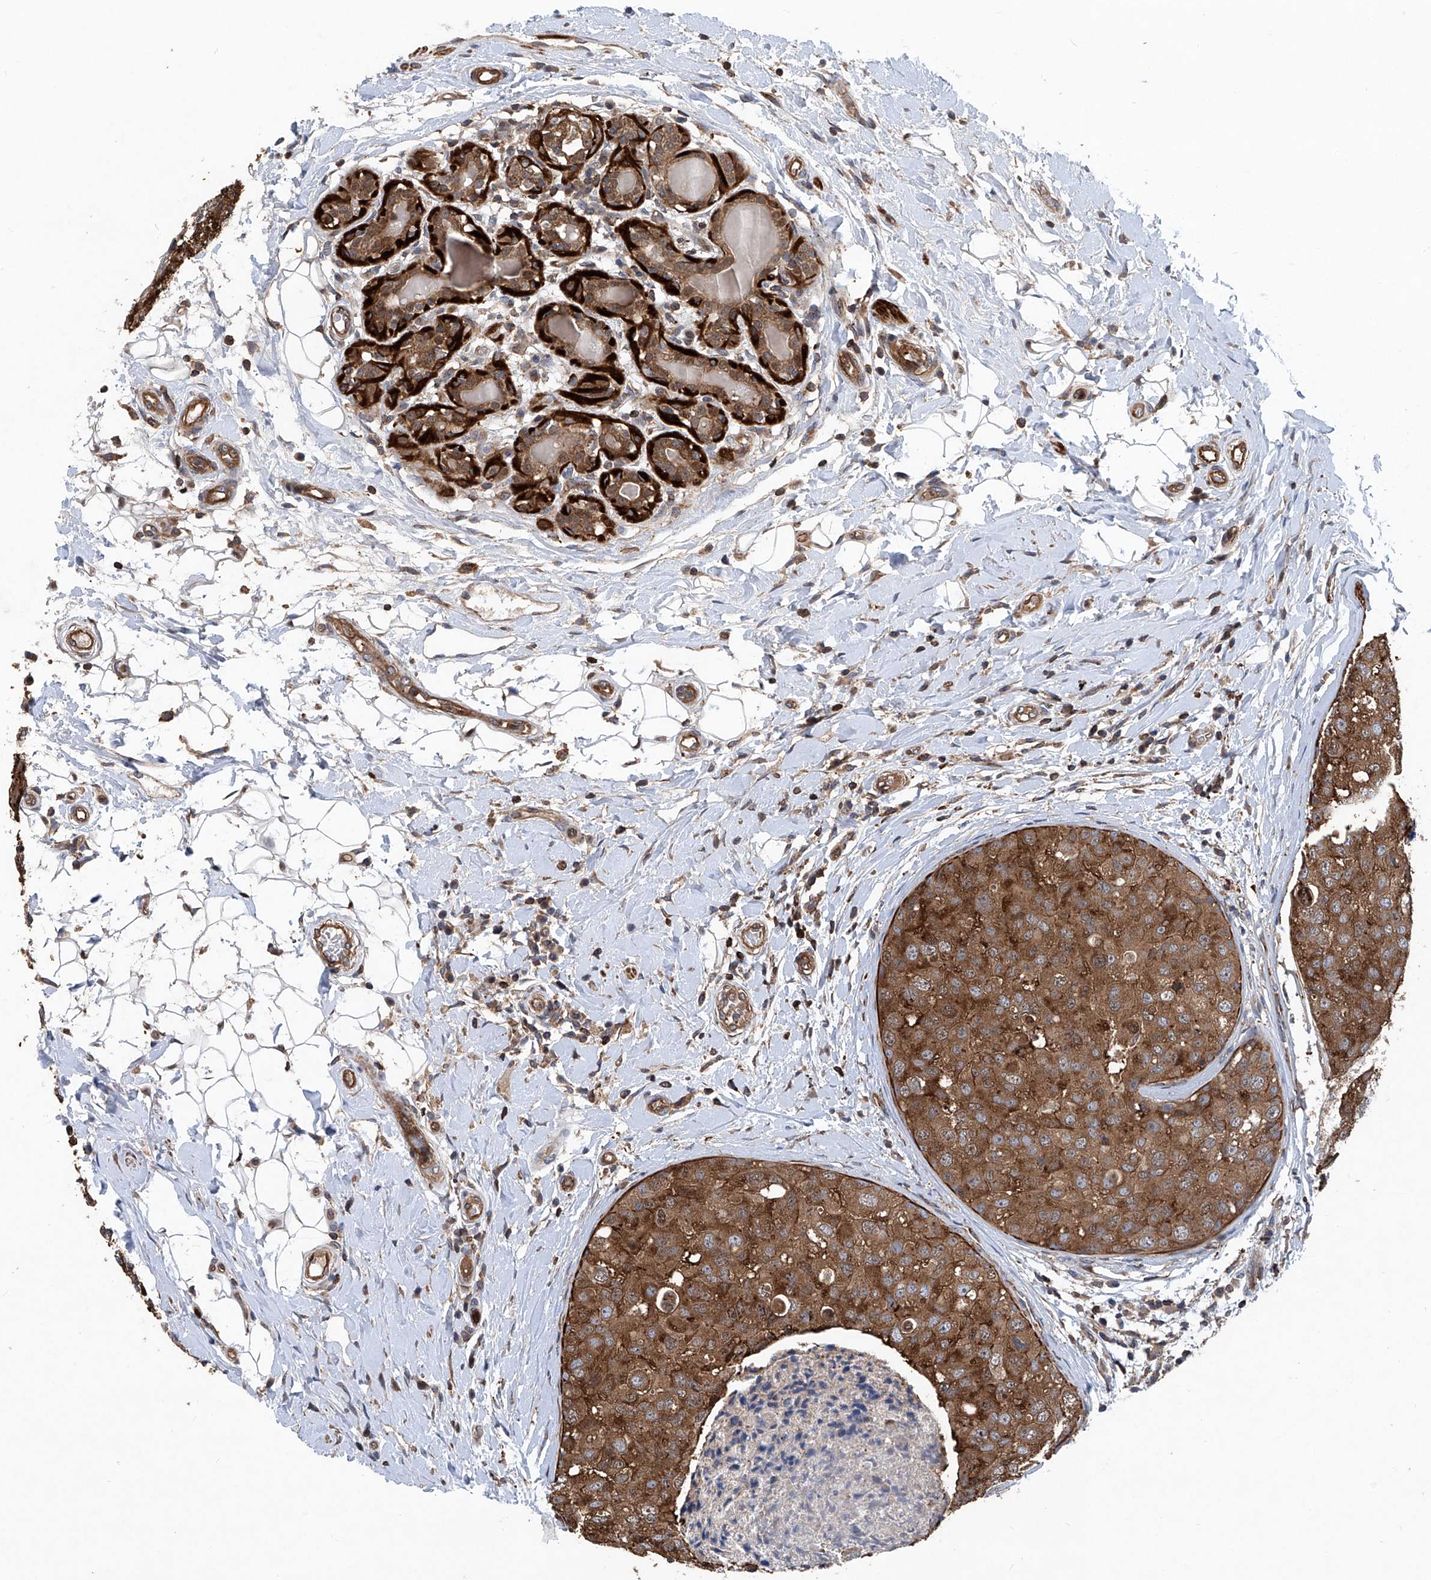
{"staining": {"intensity": "moderate", "quantity": ">75%", "location": "cytoplasmic/membranous"}, "tissue": "breast cancer", "cell_type": "Tumor cells", "image_type": "cancer", "snomed": [{"axis": "morphology", "description": "Duct carcinoma"}, {"axis": "topography", "description": "Breast"}], "caption": "Protein expression analysis of invasive ductal carcinoma (breast) shows moderate cytoplasmic/membranous expression in approximately >75% of tumor cells. The protein of interest is stained brown, and the nuclei are stained in blue (DAB (3,3'-diaminobenzidine) IHC with brightfield microscopy, high magnification).", "gene": "NT5C3A", "patient": {"sex": "female", "age": 27}}